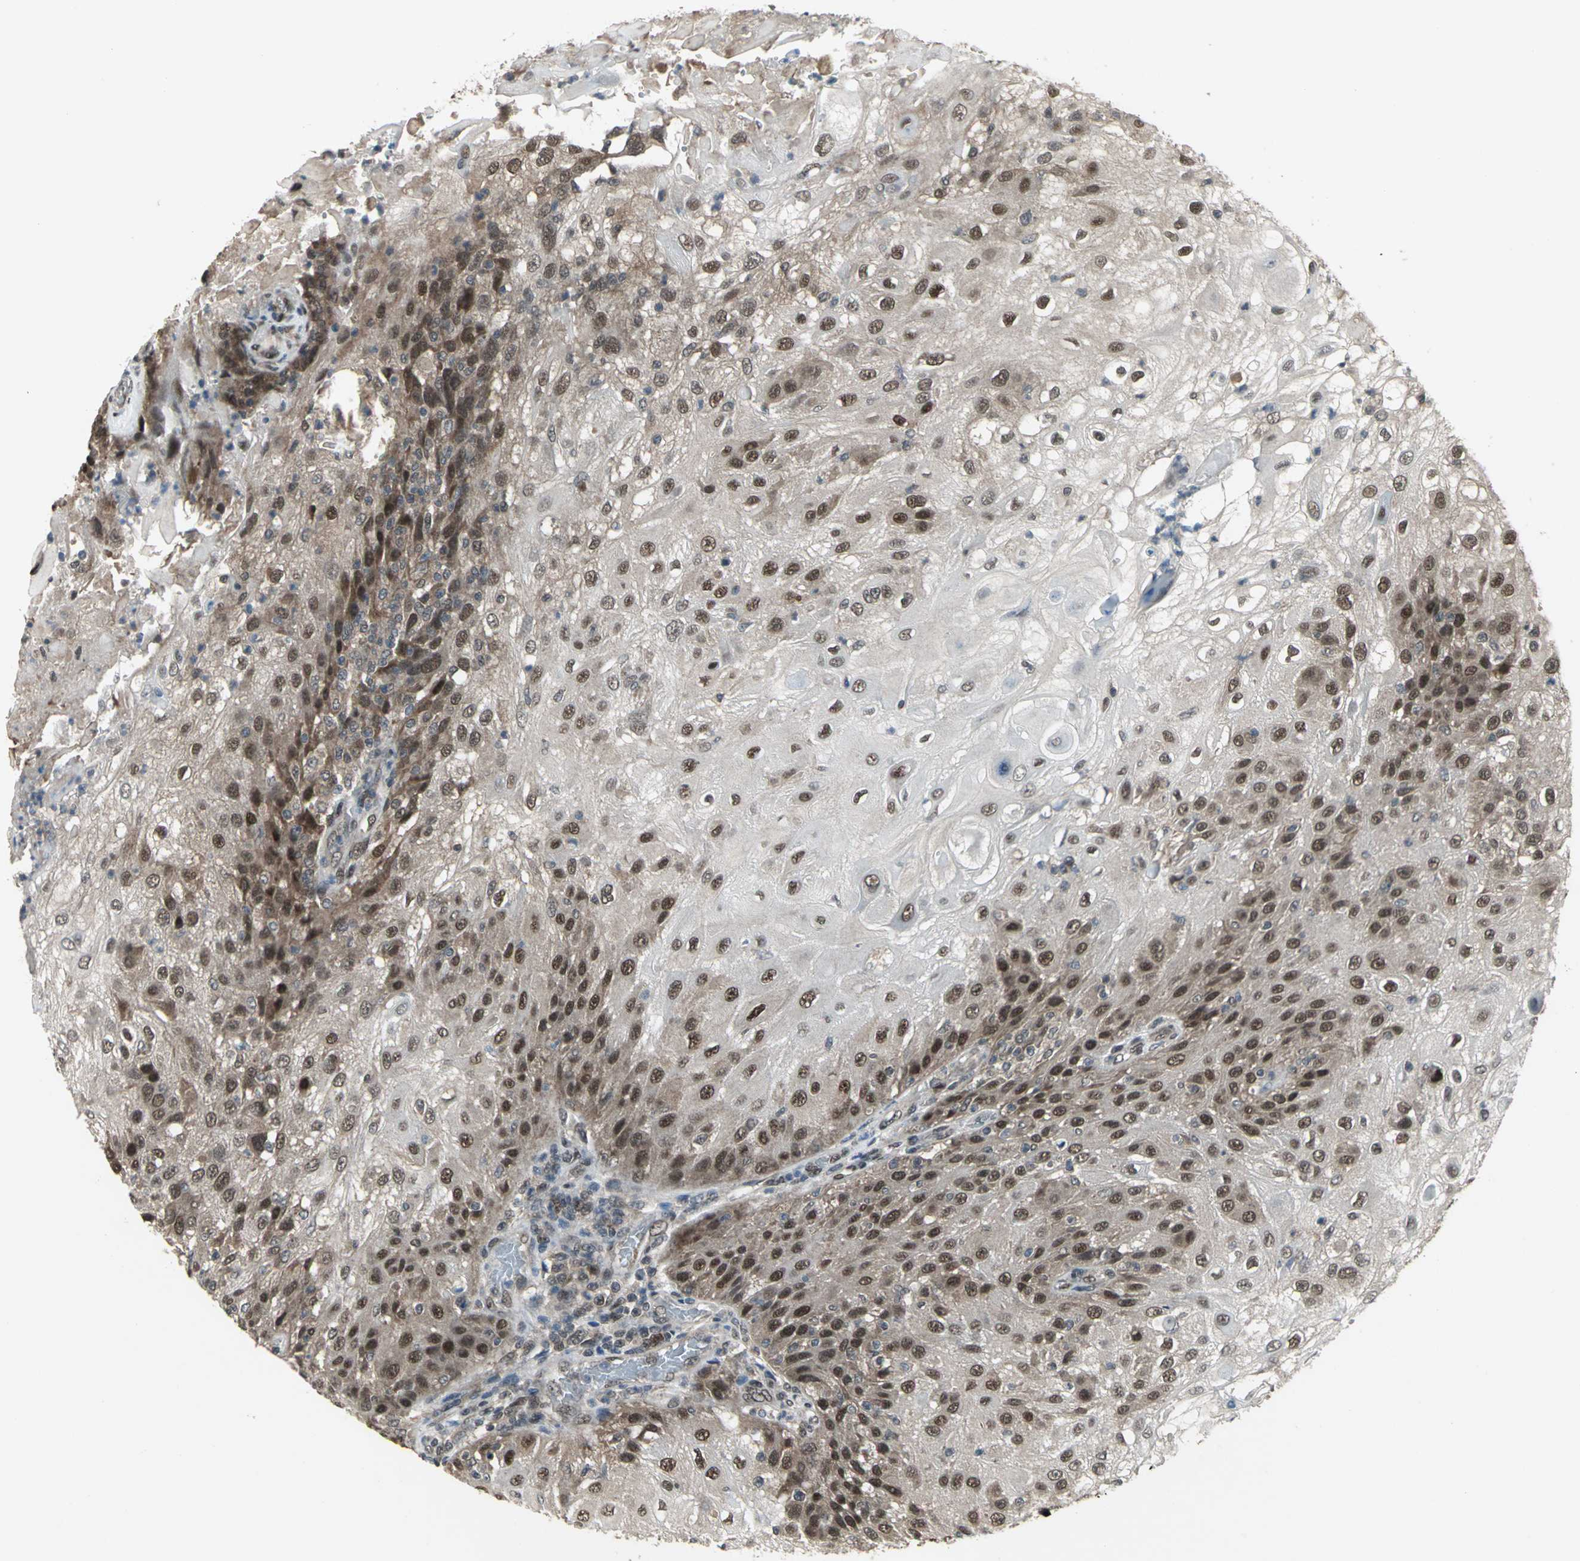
{"staining": {"intensity": "moderate", "quantity": ">75%", "location": "cytoplasmic/membranous,nuclear"}, "tissue": "skin cancer", "cell_type": "Tumor cells", "image_type": "cancer", "snomed": [{"axis": "morphology", "description": "Normal tissue, NOS"}, {"axis": "morphology", "description": "Squamous cell carcinoma, NOS"}, {"axis": "topography", "description": "Skin"}], "caption": "Immunohistochemistry of human skin cancer (squamous cell carcinoma) displays medium levels of moderate cytoplasmic/membranous and nuclear expression in approximately >75% of tumor cells.", "gene": "COPS5", "patient": {"sex": "female", "age": 83}}